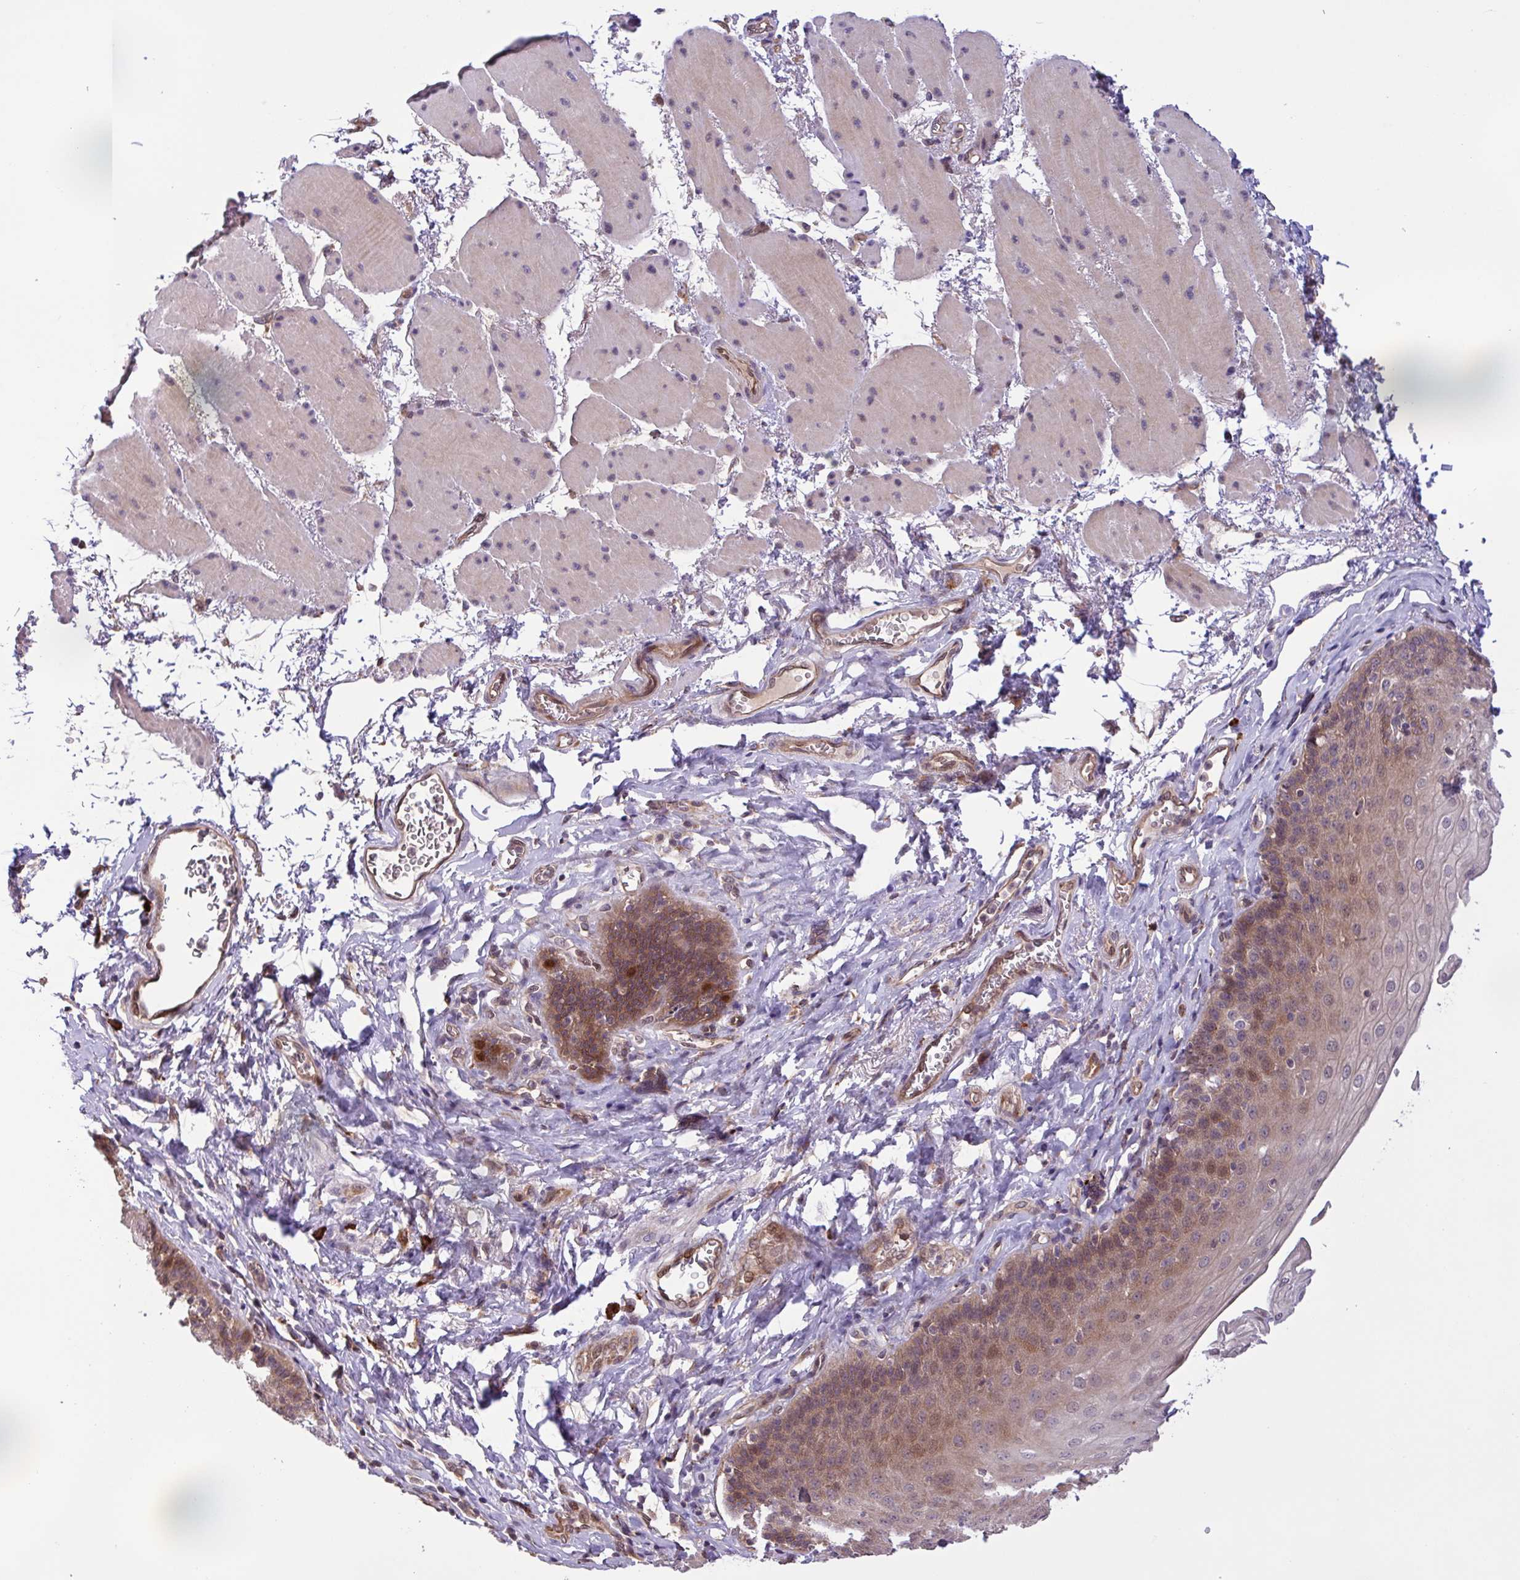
{"staining": {"intensity": "weak", "quantity": "25%-75%", "location": "cytoplasmic/membranous"}, "tissue": "esophagus", "cell_type": "Squamous epithelial cells", "image_type": "normal", "snomed": [{"axis": "morphology", "description": "Normal tissue, NOS"}, {"axis": "topography", "description": "Esophagus"}], "caption": "A low amount of weak cytoplasmic/membranous staining is present in about 25%-75% of squamous epithelial cells in normal esophagus. Using DAB (3,3'-diaminobenzidine) (brown) and hematoxylin (blue) stains, captured at high magnification using brightfield microscopy.", "gene": "INTS10", "patient": {"sex": "female", "age": 81}}